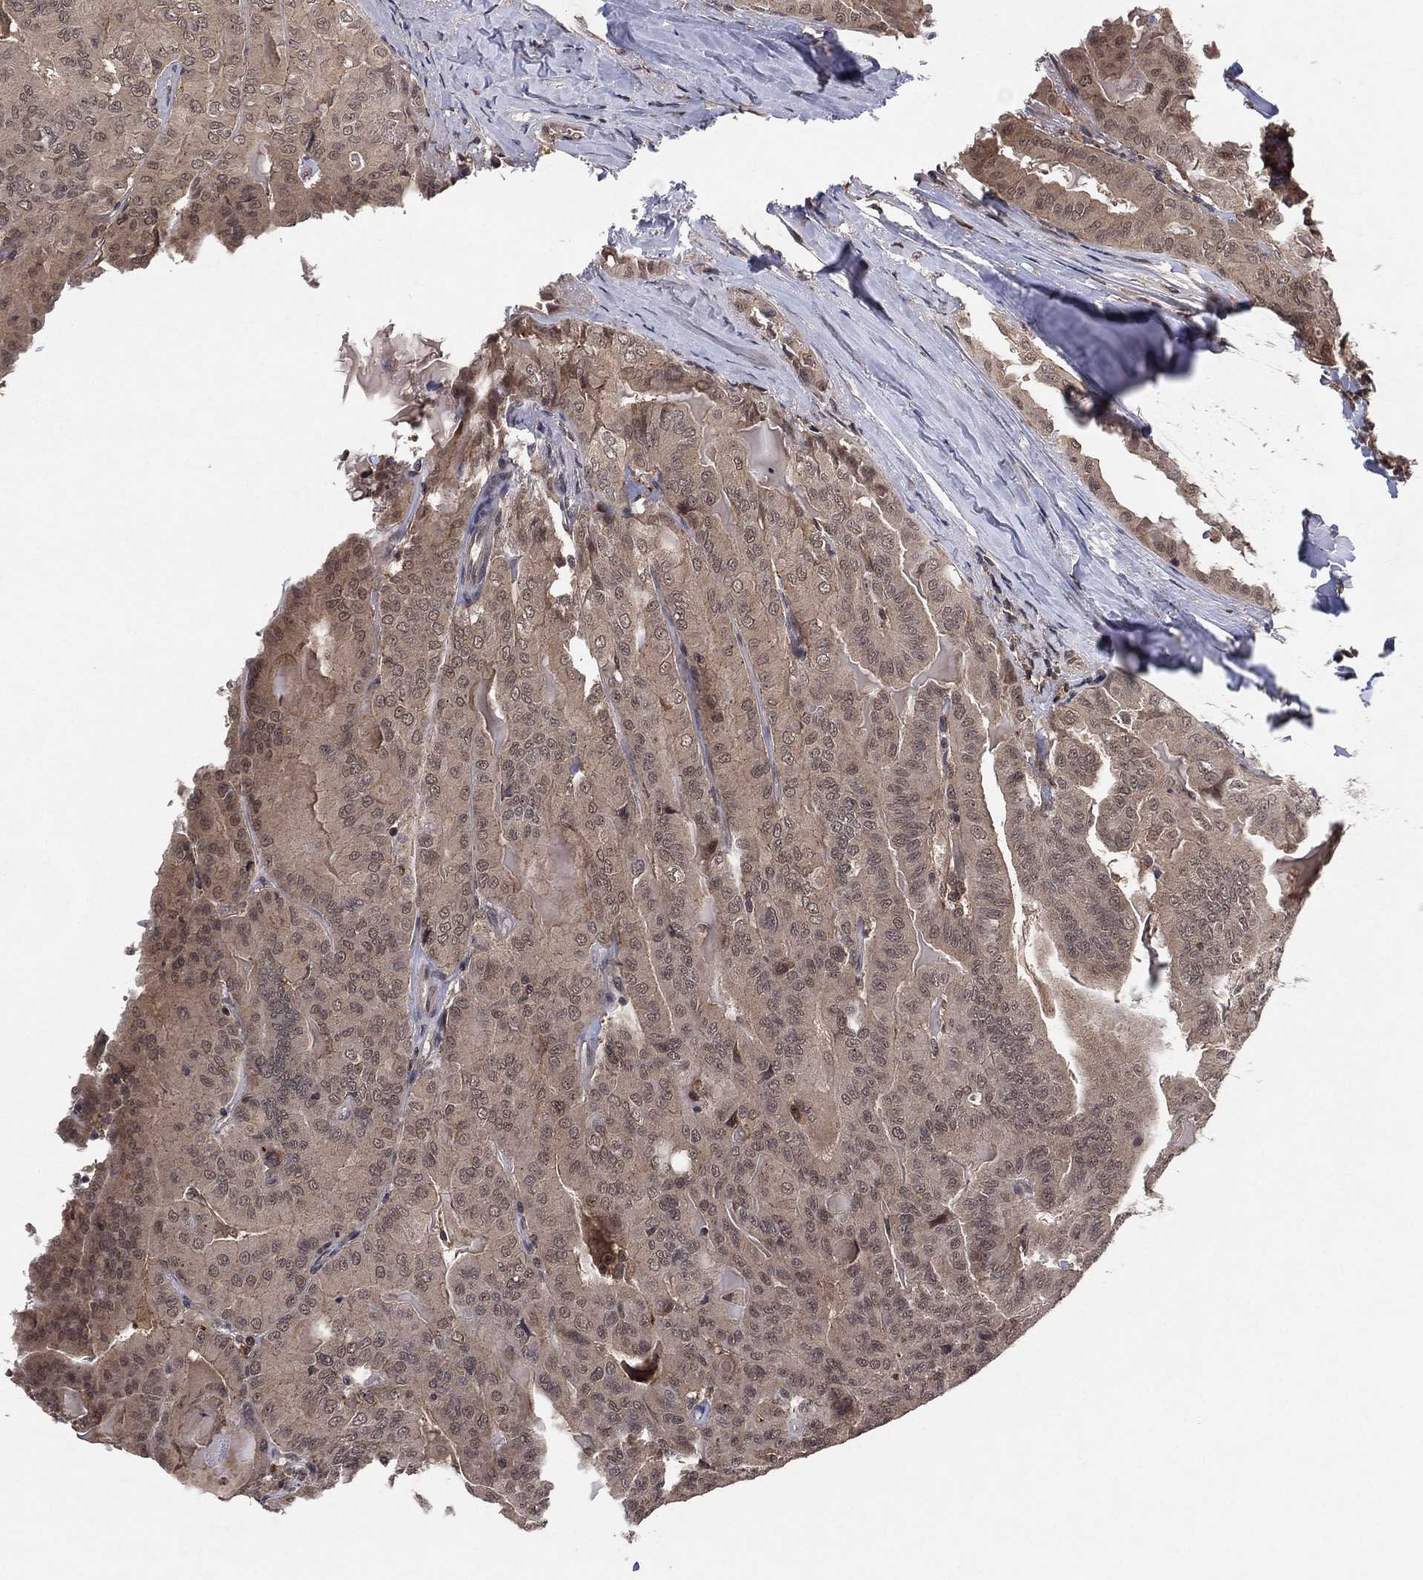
{"staining": {"intensity": "weak", "quantity": "<25%", "location": "cytoplasmic/membranous"}, "tissue": "thyroid cancer", "cell_type": "Tumor cells", "image_type": "cancer", "snomed": [{"axis": "morphology", "description": "Papillary adenocarcinoma, NOS"}, {"axis": "topography", "description": "Thyroid gland"}], "caption": "Immunohistochemical staining of thyroid cancer (papillary adenocarcinoma) shows no significant staining in tumor cells.", "gene": "ATG4B", "patient": {"sex": "female", "age": 68}}